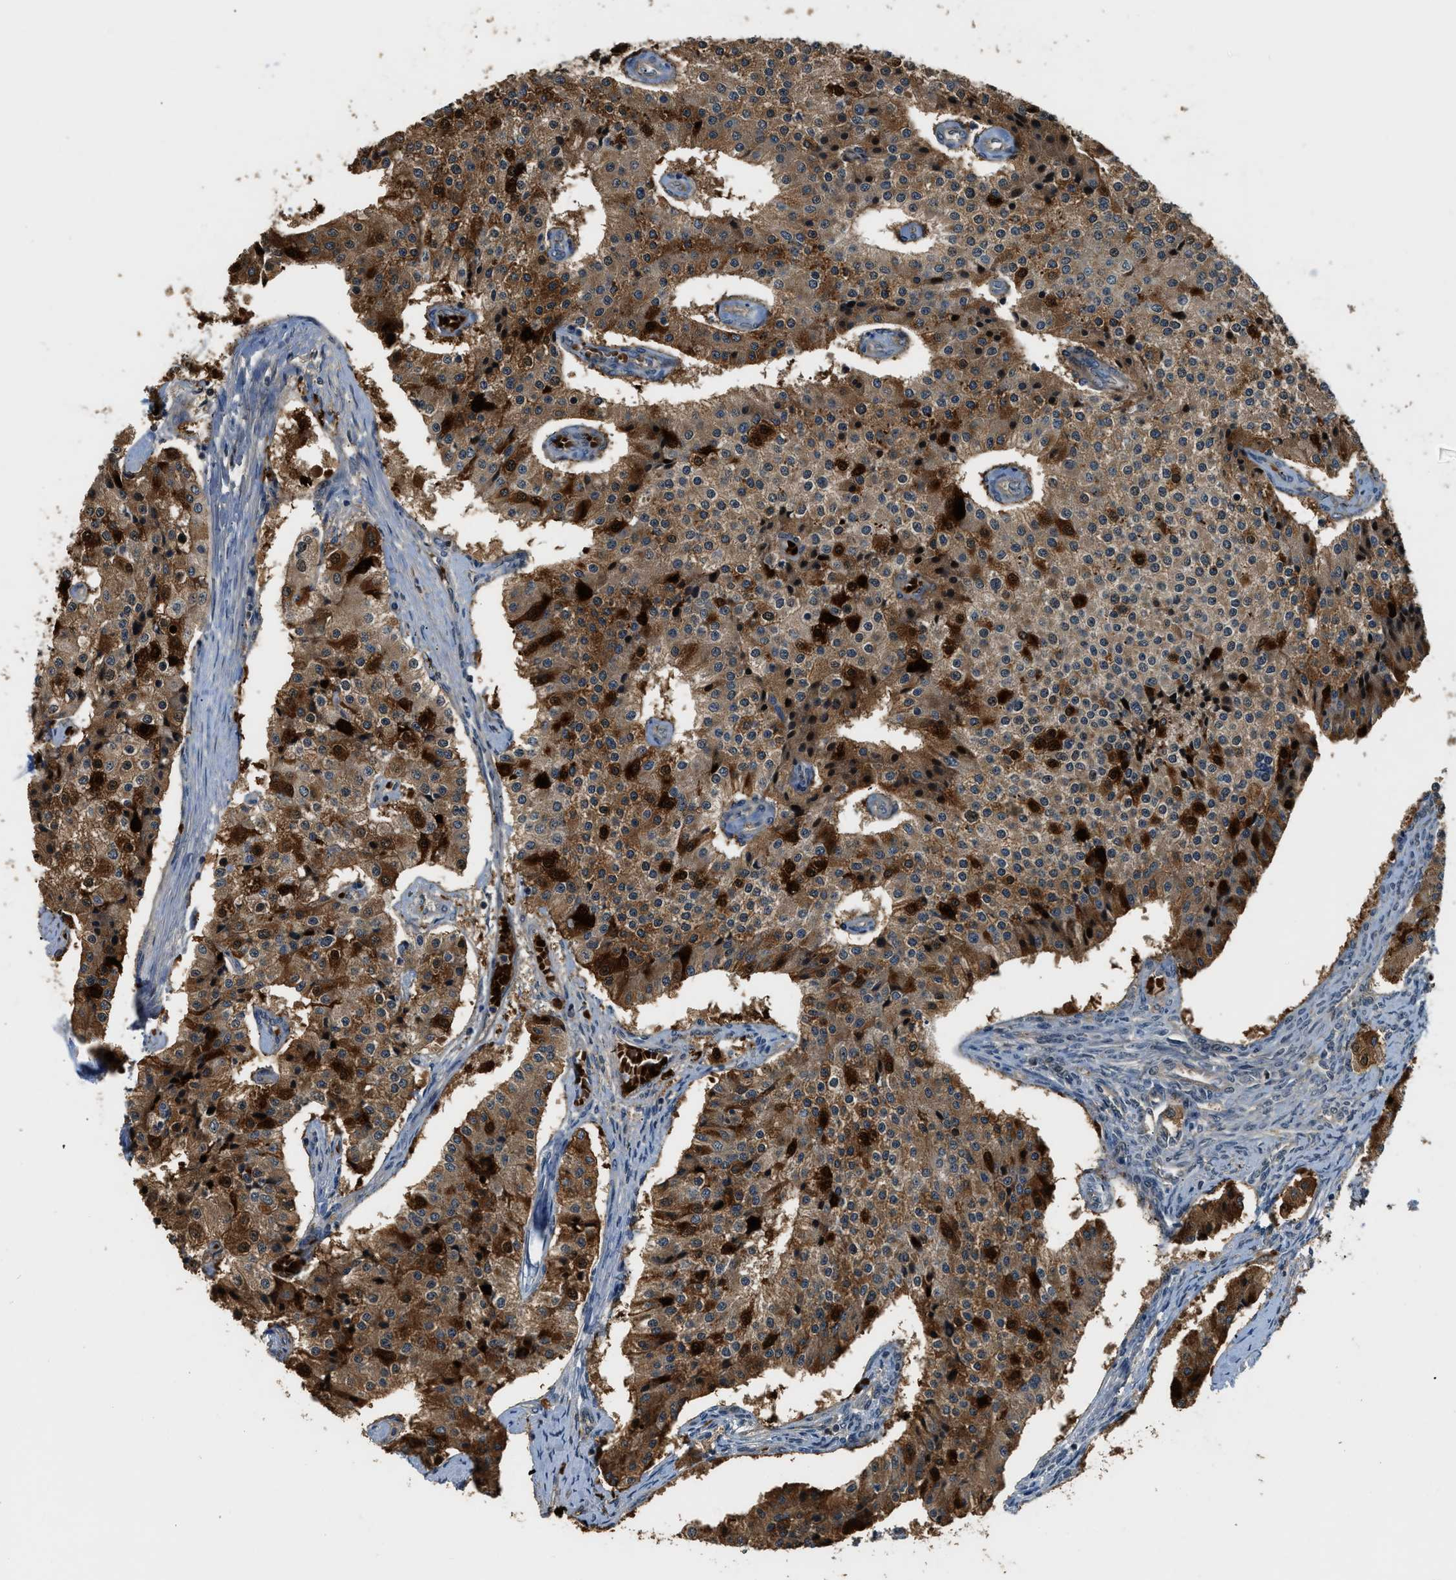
{"staining": {"intensity": "strong", "quantity": ">75%", "location": "cytoplasmic/membranous"}, "tissue": "carcinoid", "cell_type": "Tumor cells", "image_type": "cancer", "snomed": [{"axis": "morphology", "description": "Carcinoid, malignant, NOS"}, {"axis": "topography", "description": "Colon"}], "caption": "Protein analysis of carcinoid tissue displays strong cytoplasmic/membranous positivity in approximately >75% of tumor cells.", "gene": "CBLB", "patient": {"sex": "female", "age": 52}}